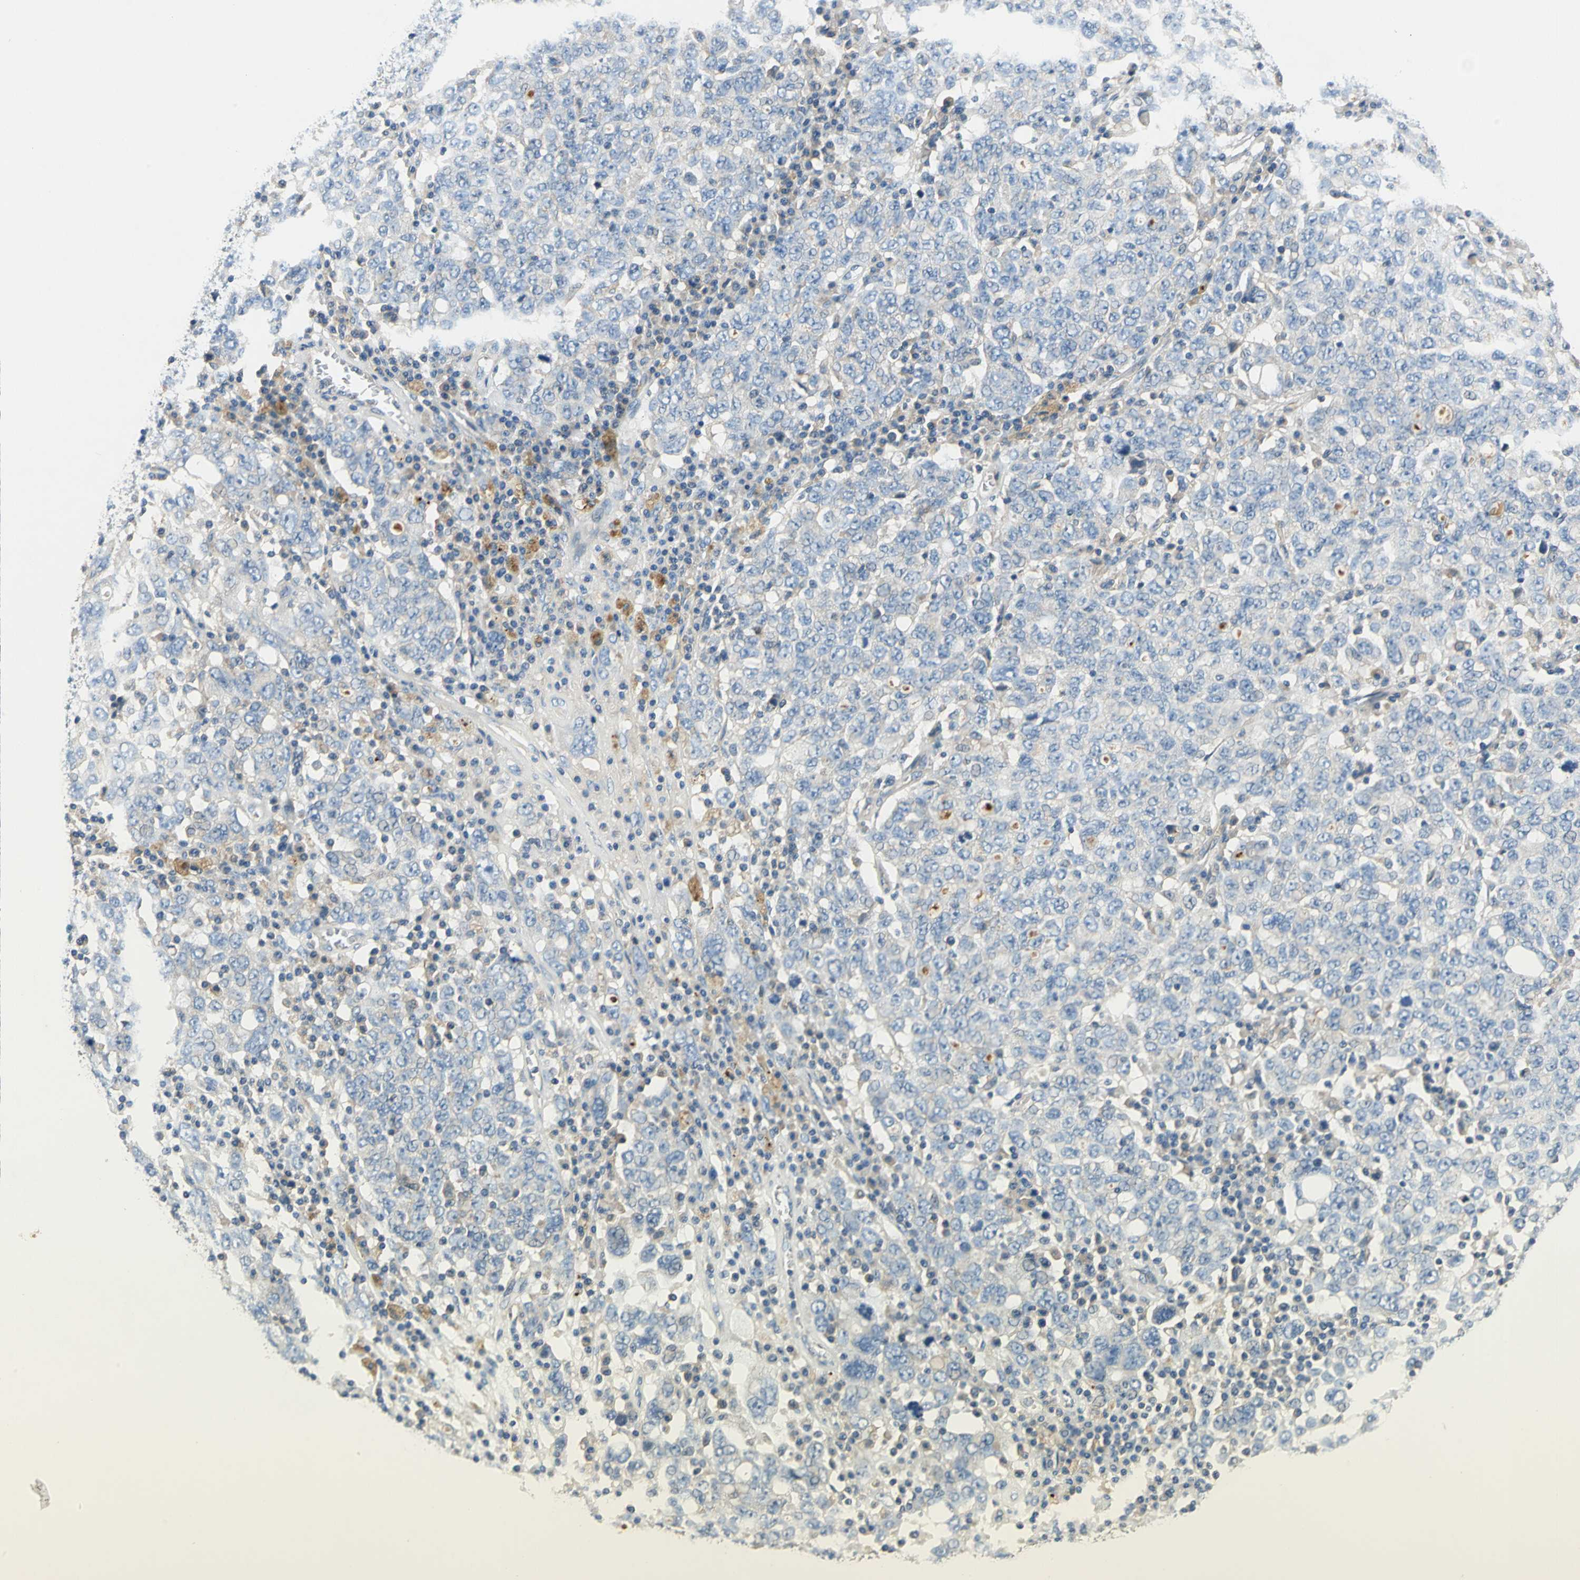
{"staining": {"intensity": "negative", "quantity": "none", "location": "none"}, "tissue": "ovarian cancer", "cell_type": "Tumor cells", "image_type": "cancer", "snomed": [{"axis": "morphology", "description": "Carcinoma, endometroid"}, {"axis": "topography", "description": "Ovary"}], "caption": "Tumor cells show no significant positivity in endometroid carcinoma (ovarian).", "gene": "DDX3Y", "patient": {"sex": "female", "age": 62}}